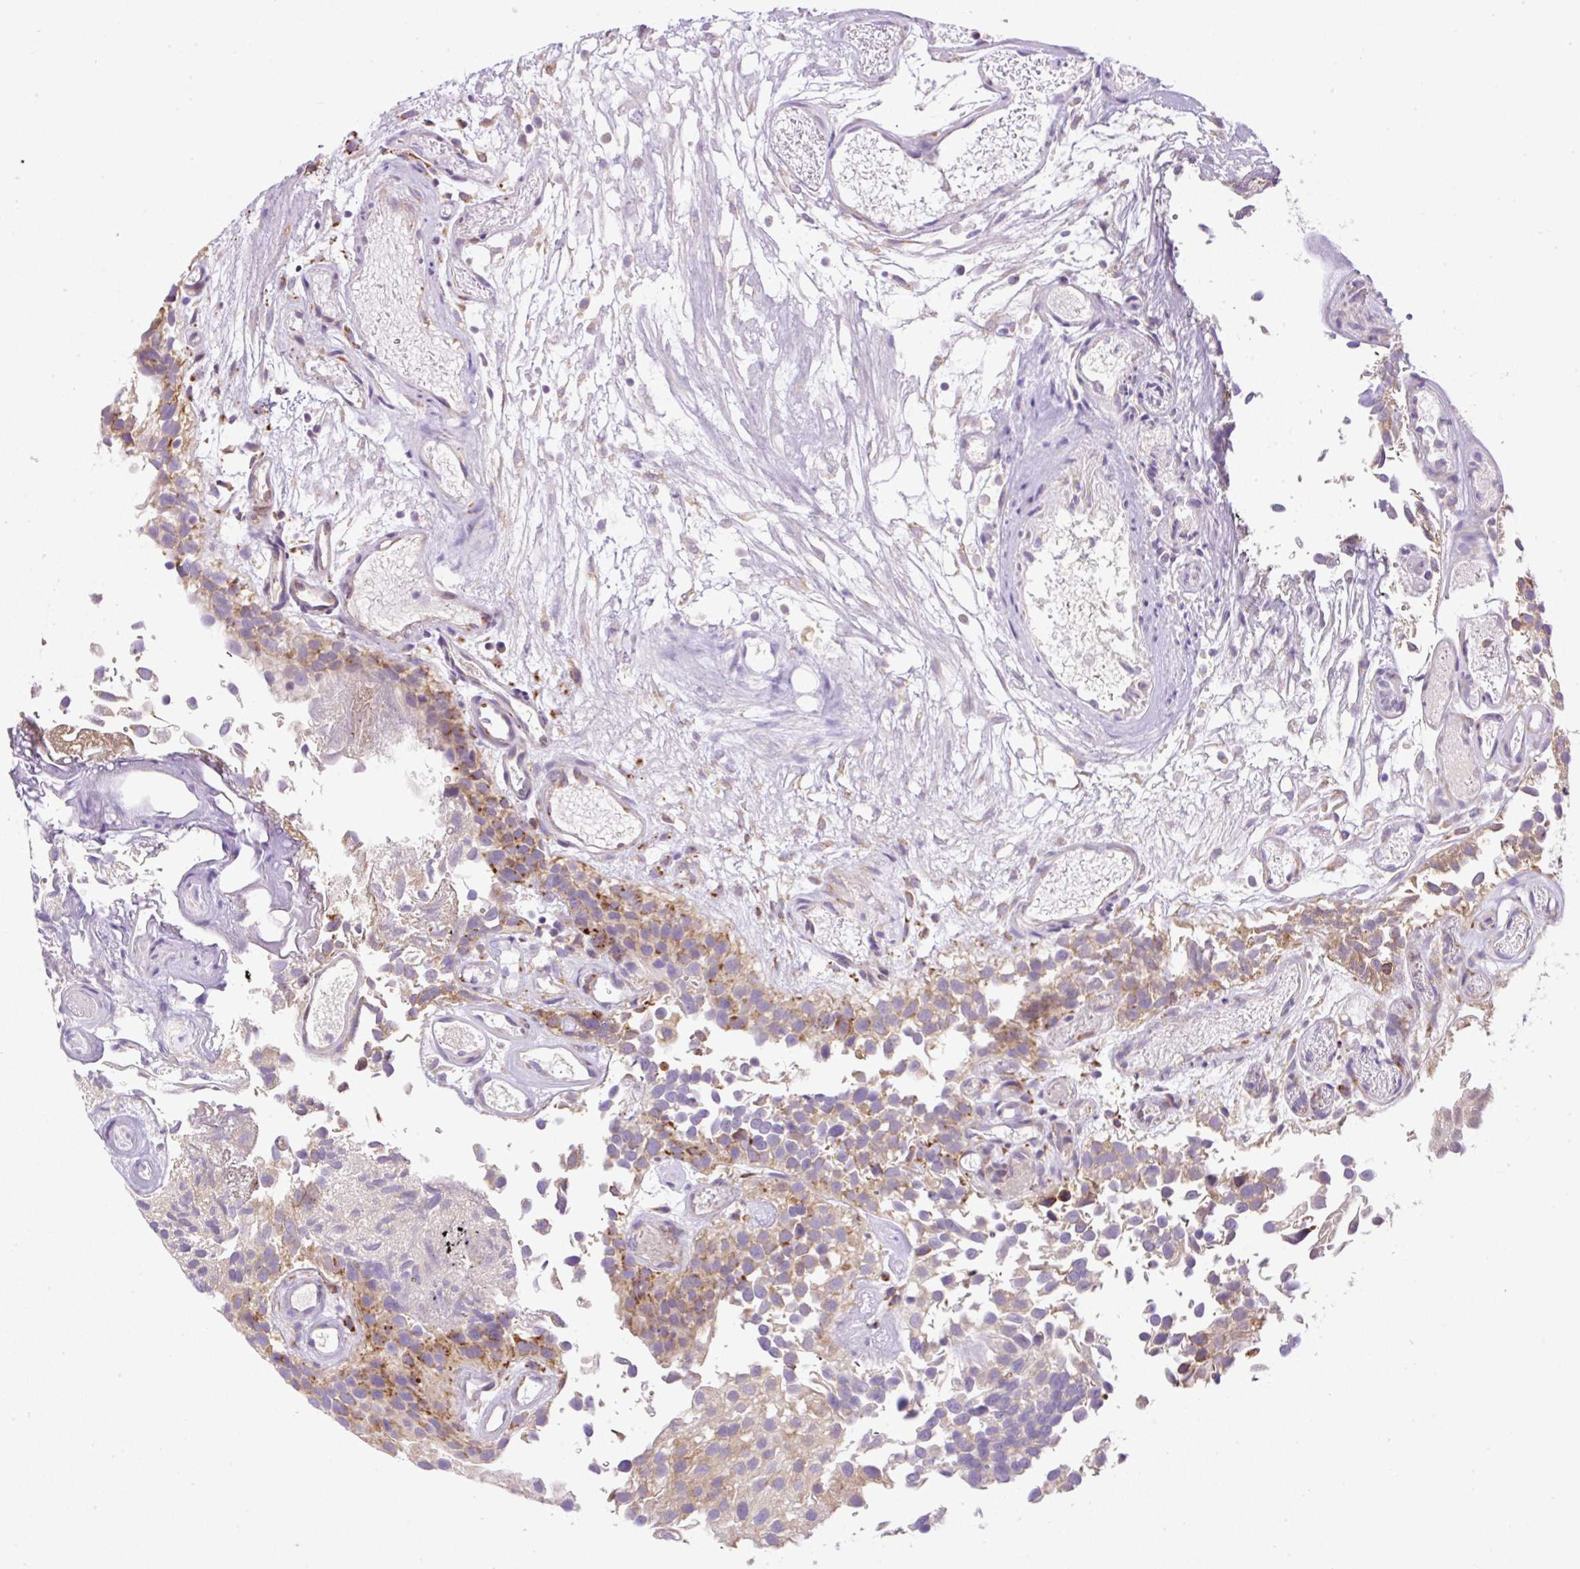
{"staining": {"intensity": "moderate", "quantity": ">75%", "location": "cytoplasmic/membranous"}, "tissue": "urothelial cancer", "cell_type": "Tumor cells", "image_type": "cancer", "snomed": [{"axis": "morphology", "description": "Urothelial carcinoma, NOS"}, {"axis": "topography", "description": "Urinary bladder"}], "caption": "Urothelial cancer stained with a brown dye displays moderate cytoplasmic/membranous positive staining in approximately >75% of tumor cells.", "gene": "POFUT1", "patient": {"sex": "male", "age": 87}}